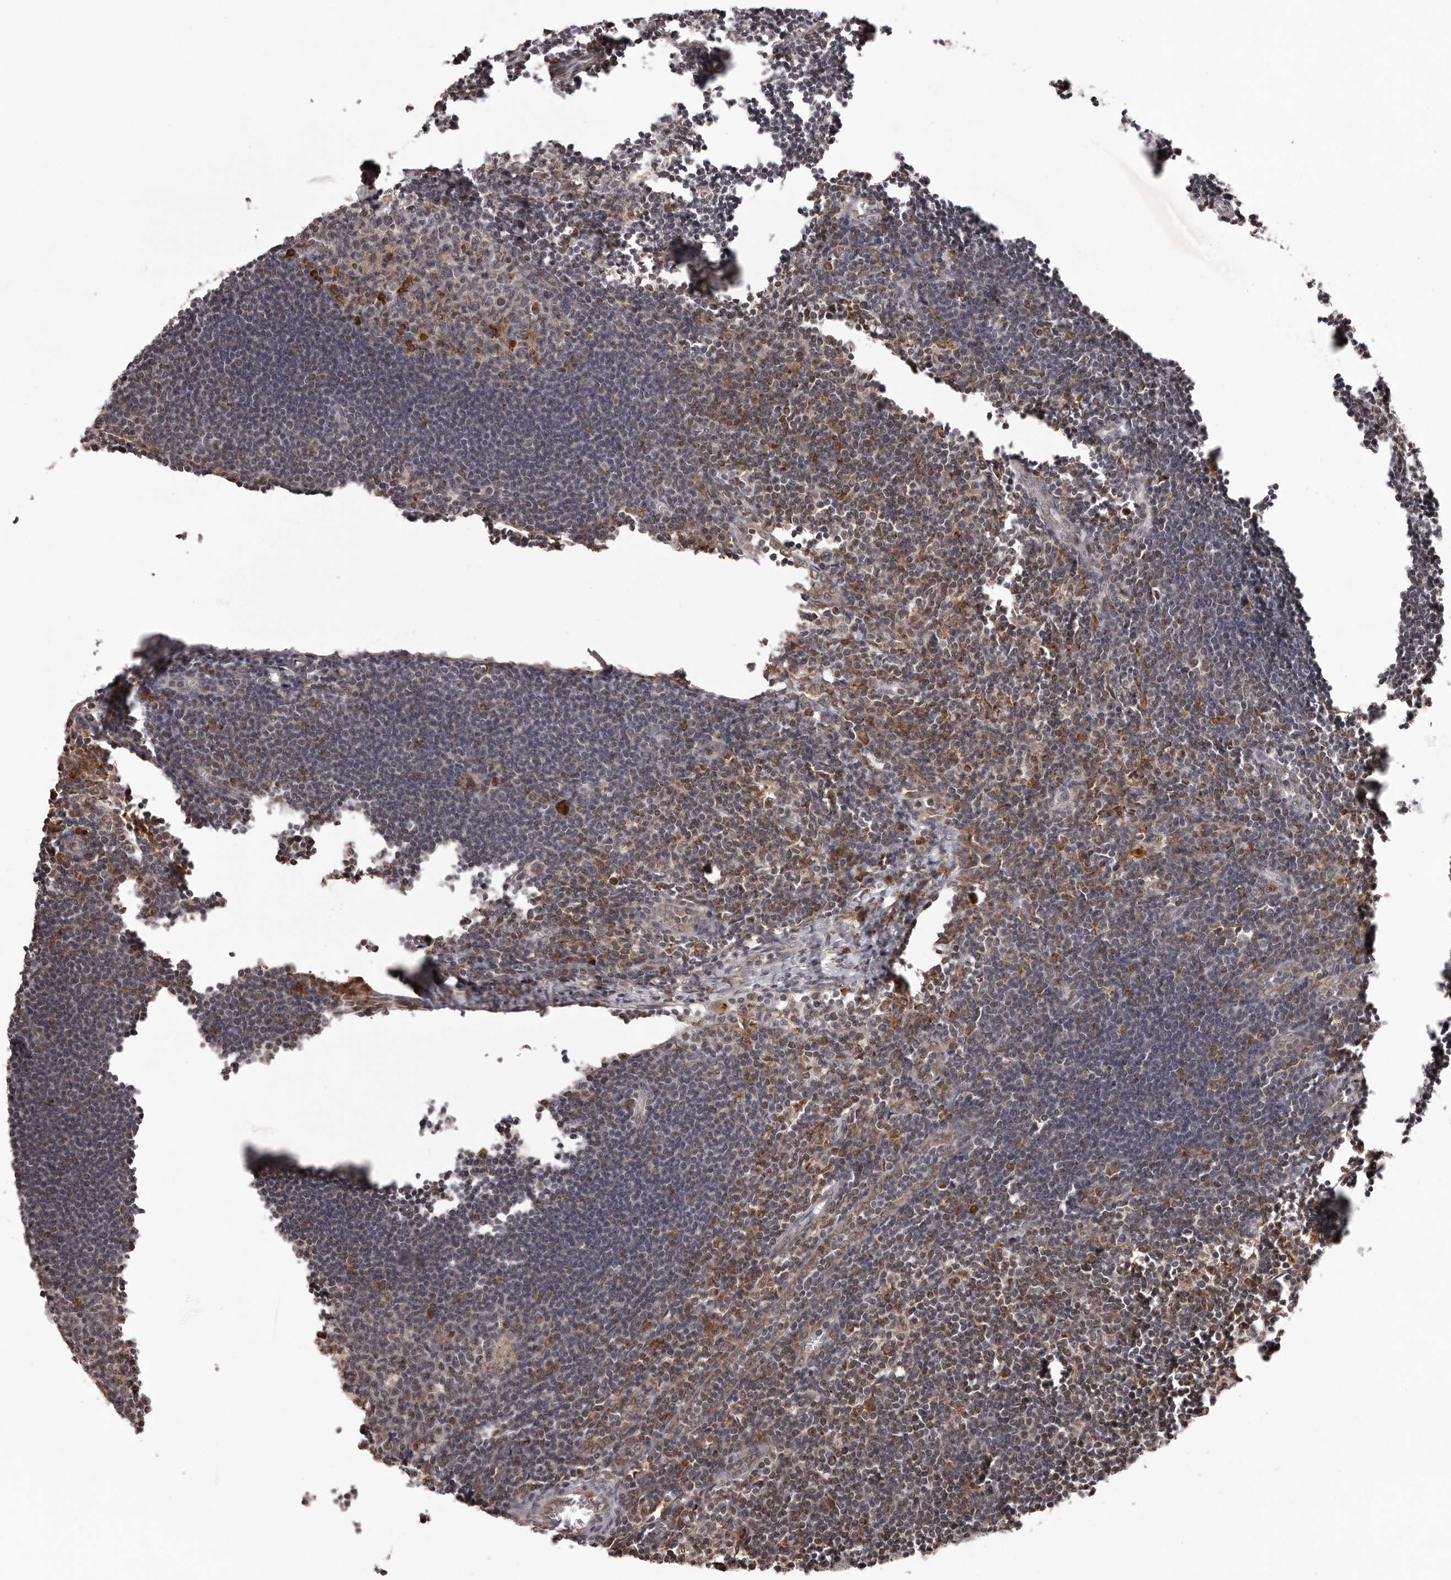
{"staining": {"intensity": "moderate", "quantity": "<25%", "location": "cytoplasmic/membranous"}, "tissue": "lymph node", "cell_type": "Germinal center cells", "image_type": "normal", "snomed": [{"axis": "morphology", "description": "Normal tissue, NOS"}, {"axis": "morphology", "description": "Malignant melanoma, Metastatic site"}, {"axis": "topography", "description": "Lymph node"}], "caption": "Lymph node stained with immunohistochemistry reveals moderate cytoplasmic/membranous expression in about <25% of germinal center cells.", "gene": "IL32", "patient": {"sex": "male", "age": 41}}